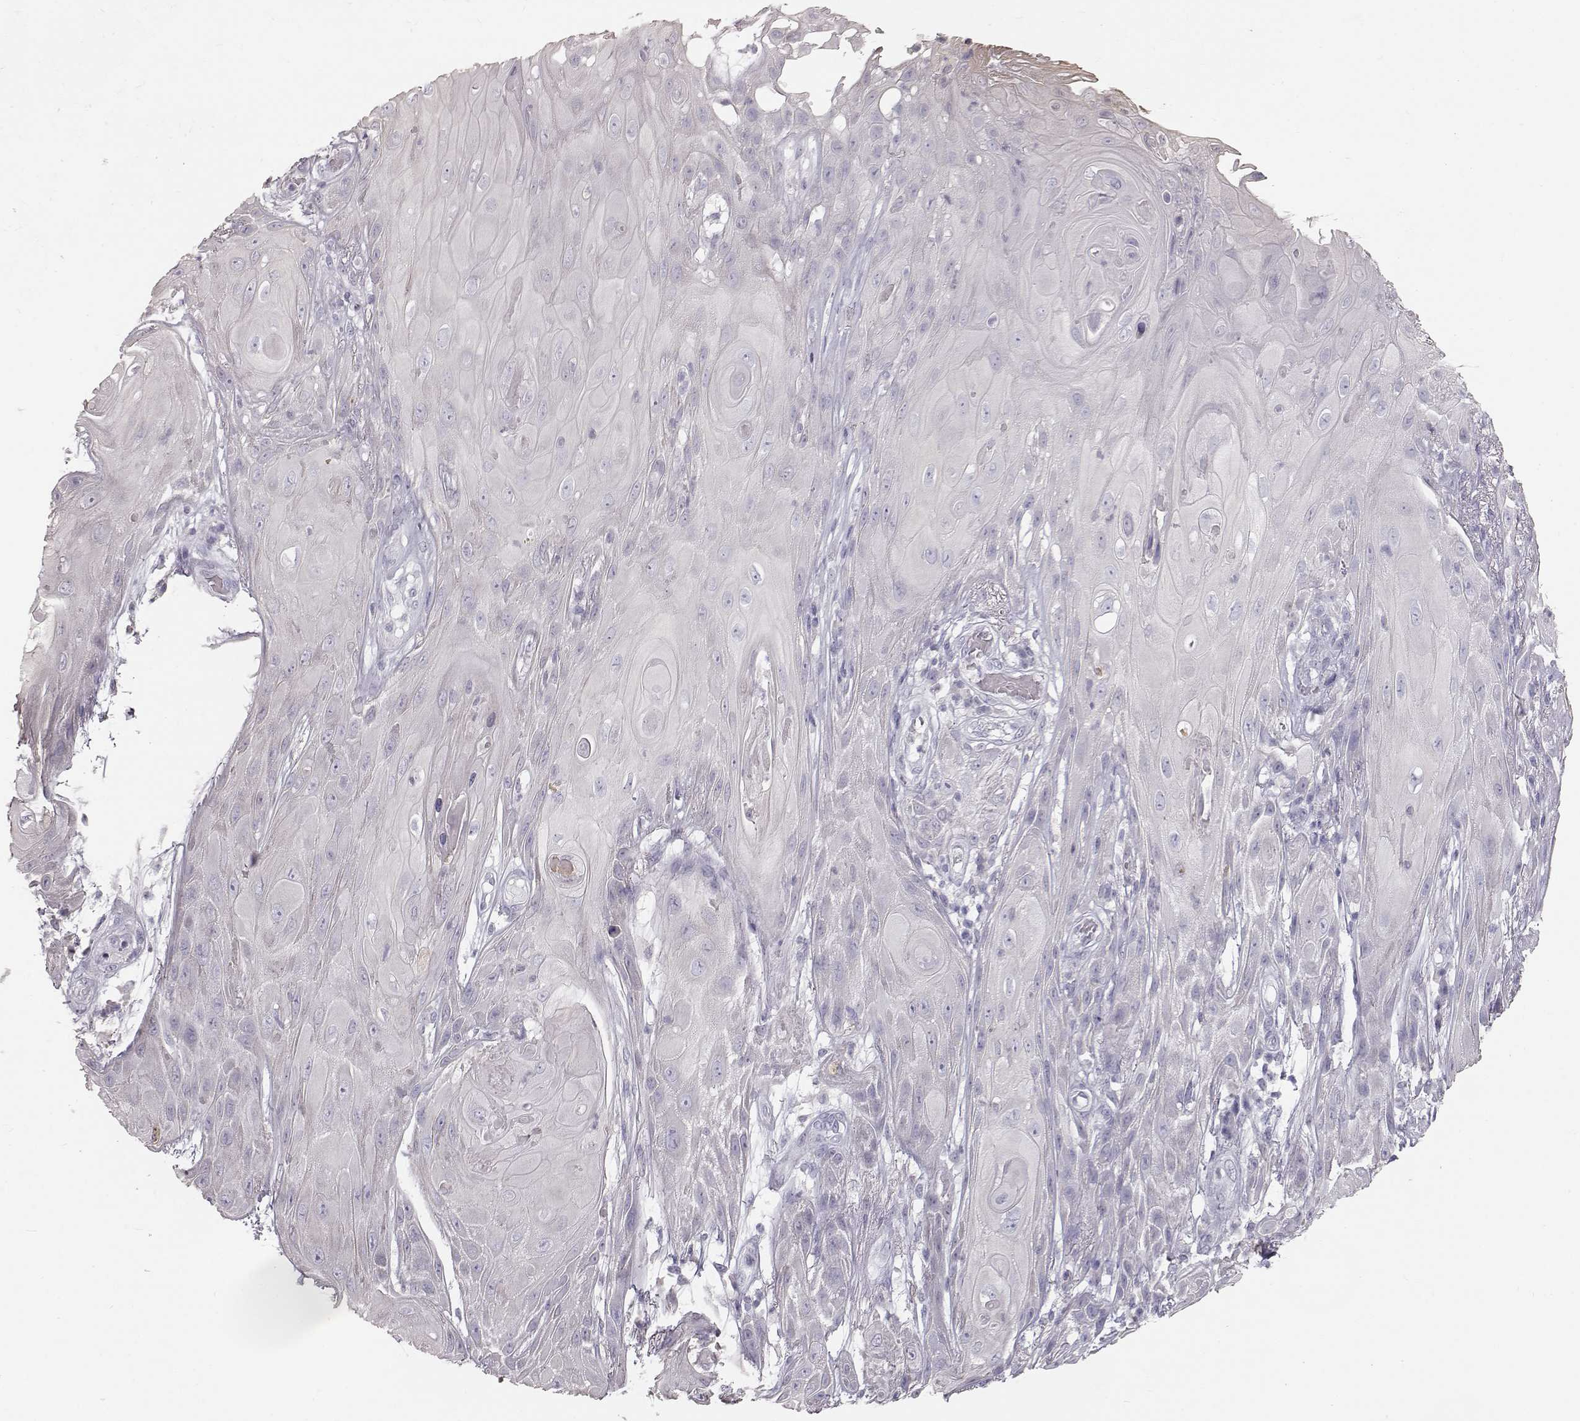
{"staining": {"intensity": "negative", "quantity": "none", "location": "none"}, "tissue": "skin cancer", "cell_type": "Tumor cells", "image_type": "cancer", "snomed": [{"axis": "morphology", "description": "Squamous cell carcinoma, NOS"}, {"axis": "topography", "description": "Skin"}], "caption": "This is an IHC image of human skin cancer (squamous cell carcinoma). There is no staining in tumor cells.", "gene": "KRT33A", "patient": {"sex": "male", "age": 62}}